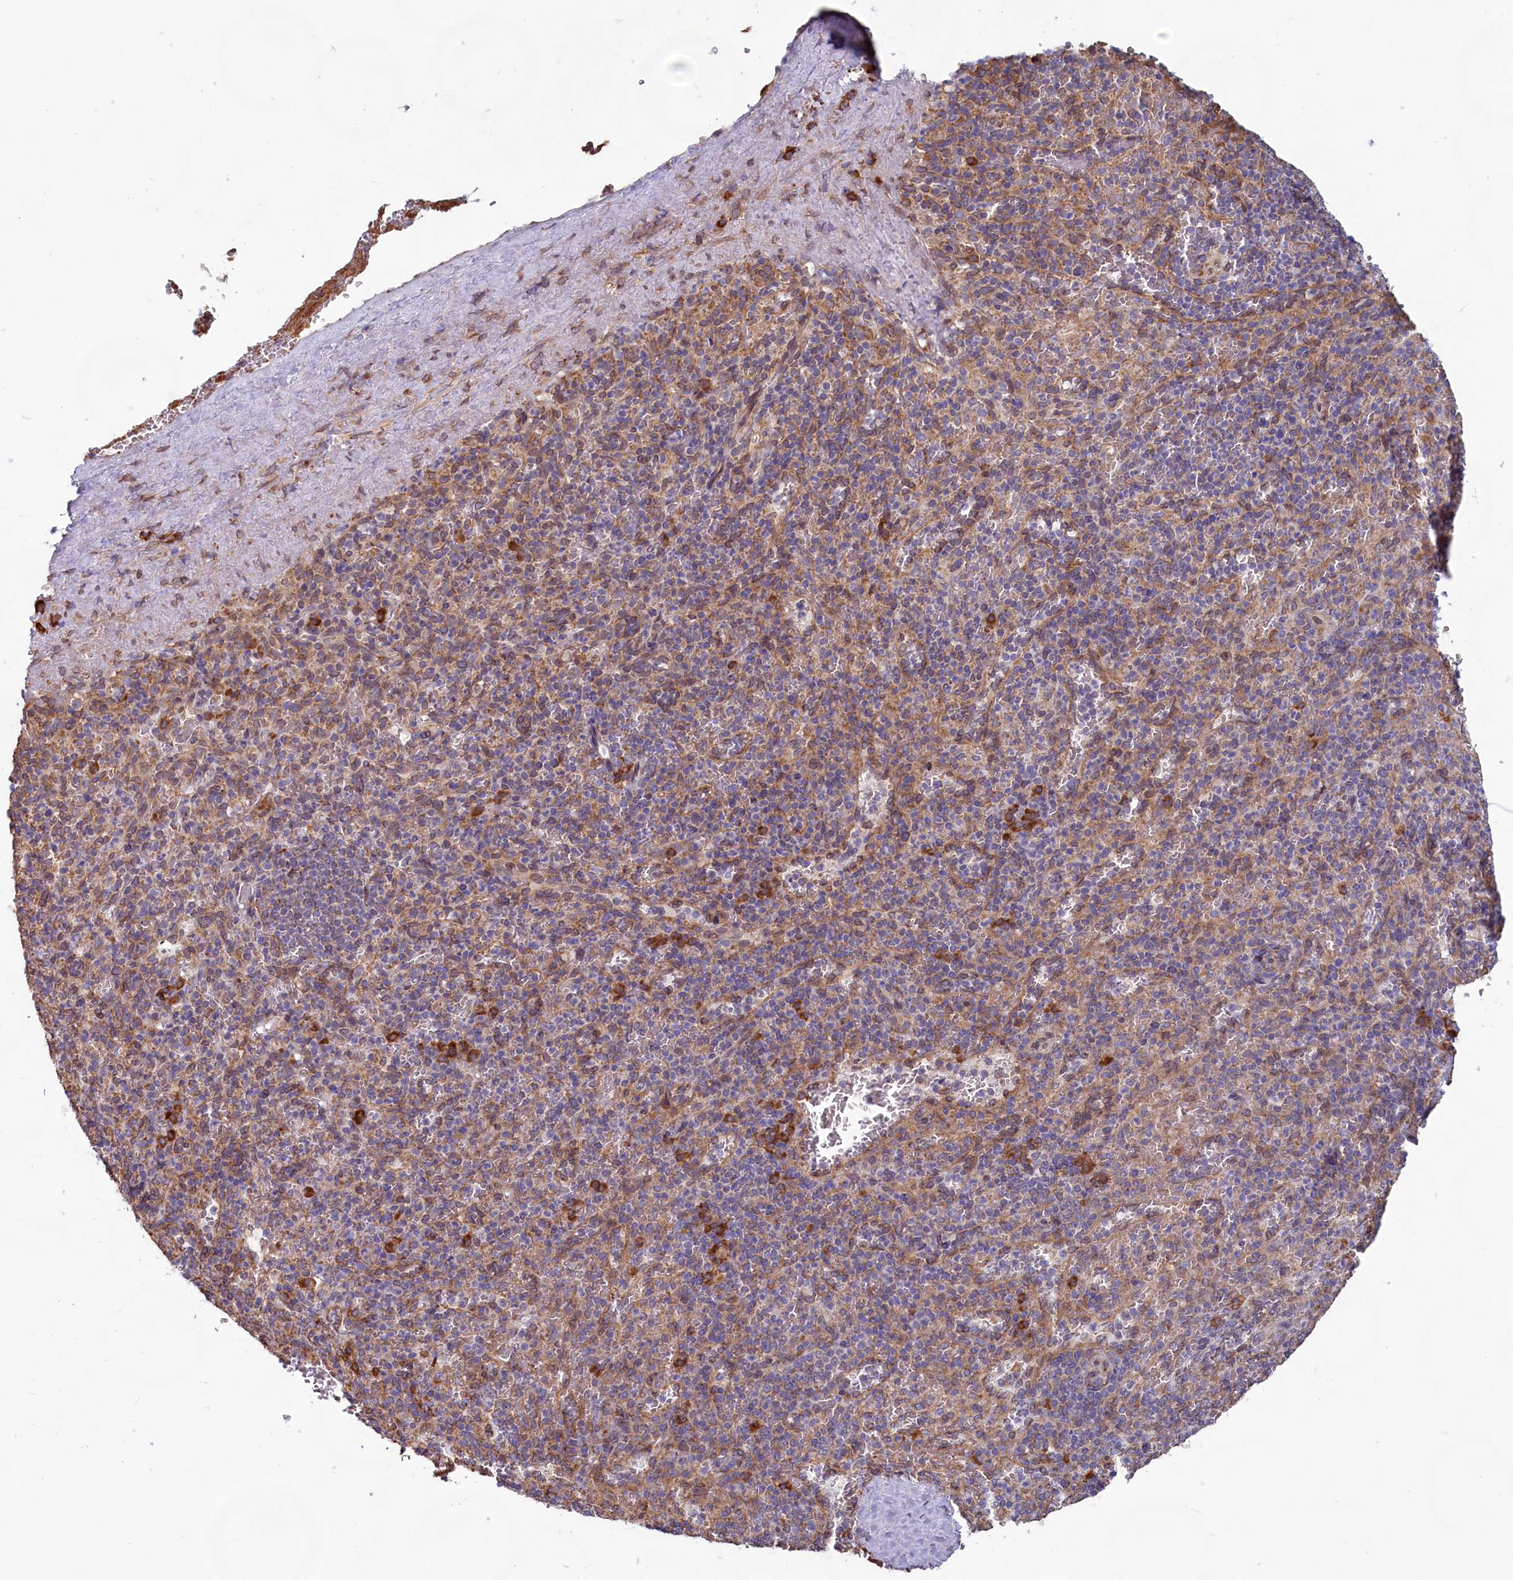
{"staining": {"intensity": "weak", "quantity": "<25%", "location": "cytoplasmic/membranous"}, "tissue": "spleen", "cell_type": "Cells in red pulp", "image_type": "normal", "snomed": [{"axis": "morphology", "description": "Normal tissue, NOS"}, {"axis": "topography", "description": "Spleen"}], "caption": "Cells in red pulp show no significant protein staining in normal spleen.", "gene": "TBC1D19", "patient": {"sex": "male", "age": 82}}